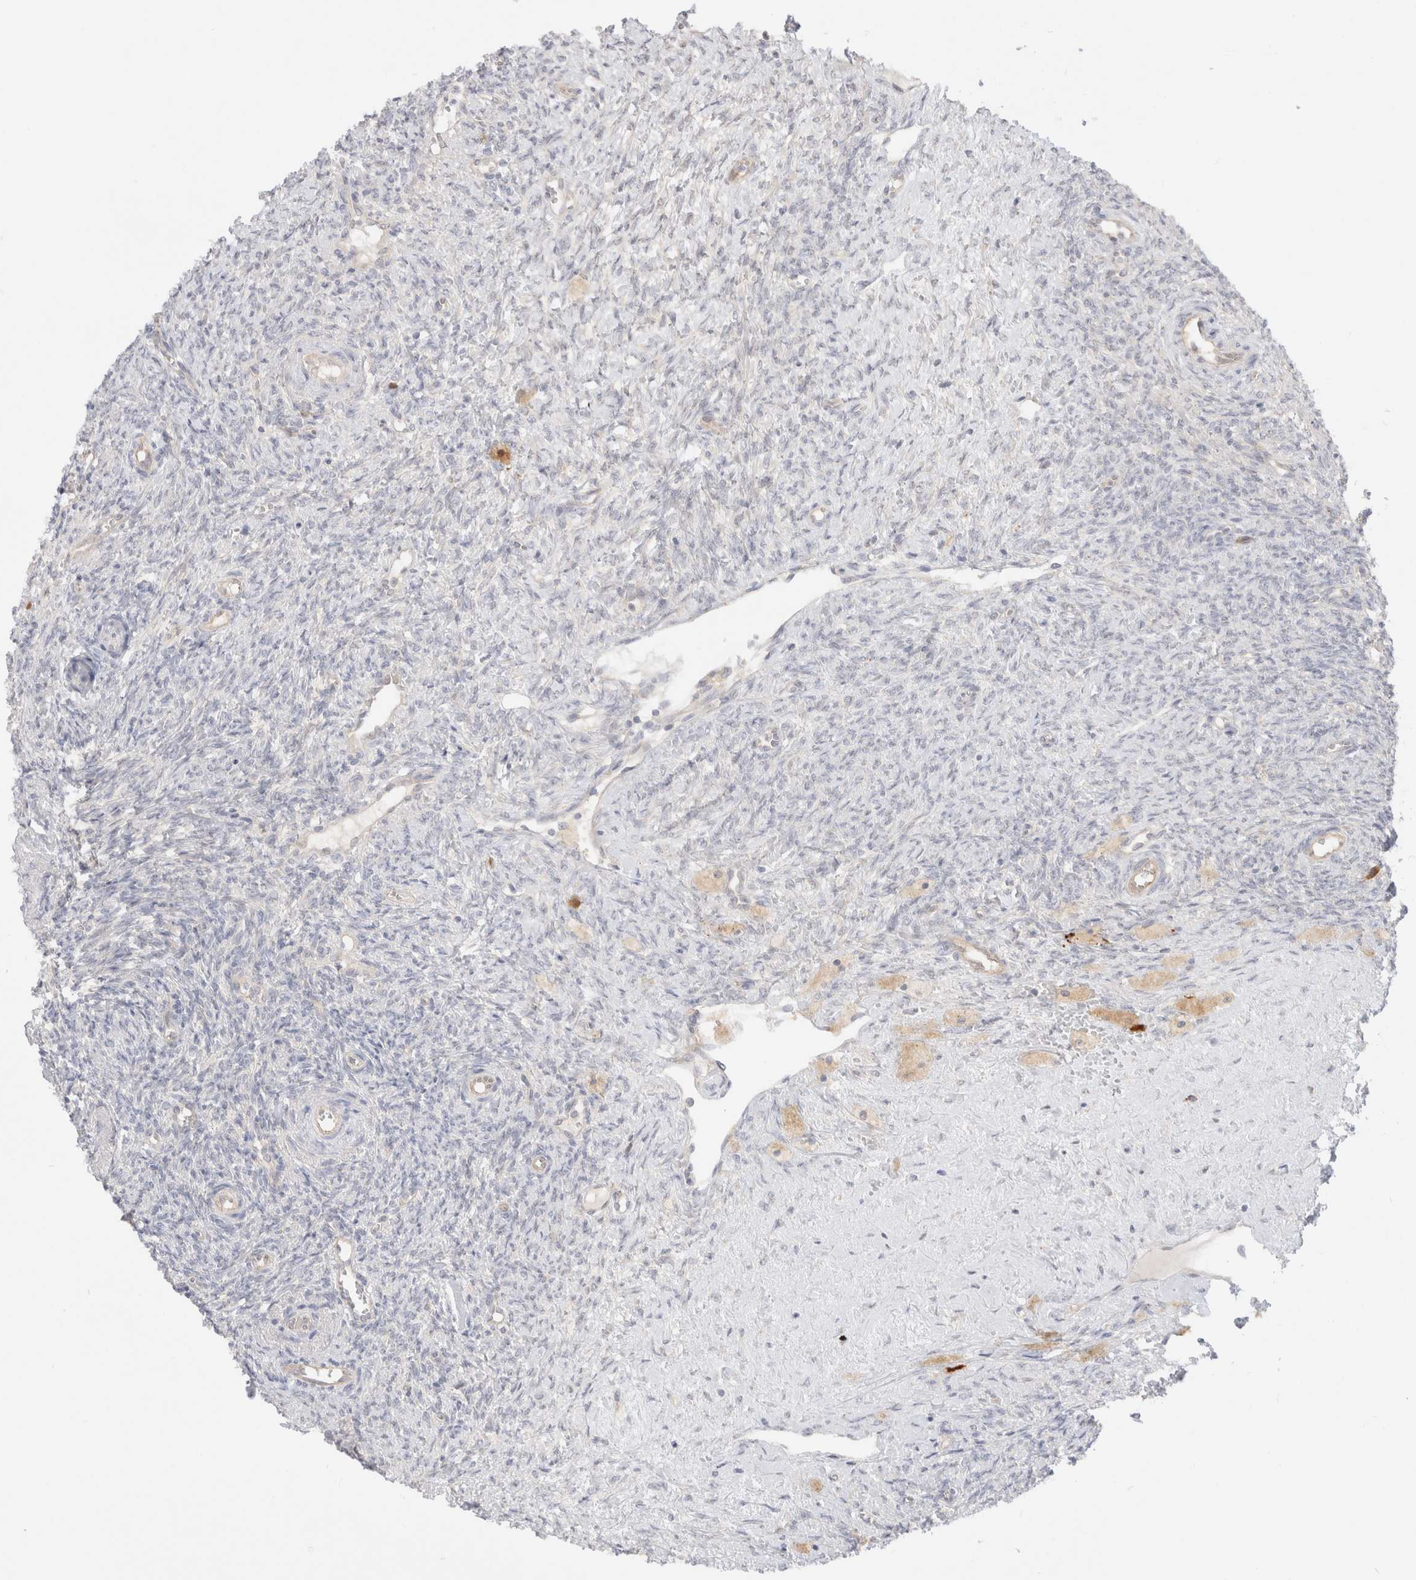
{"staining": {"intensity": "moderate", "quantity": ">75%", "location": "cytoplasmic/membranous"}, "tissue": "ovary", "cell_type": "Follicle cells", "image_type": "normal", "snomed": [{"axis": "morphology", "description": "Normal tissue, NOS"}, {"axis": "topography", "description": "Ovary"}], "caption": "Brown immunohistochemical staining in benign human ovary exhibits moderate cytoplasmic/membranous positivity in about >75% of follicle cells. (DAB (3,3'-diaminobenzidine) IHC with brightfield microscopy, high magnification).", "gene": "EFCAB13", "patient": {"sex": "female", "age": 41}}